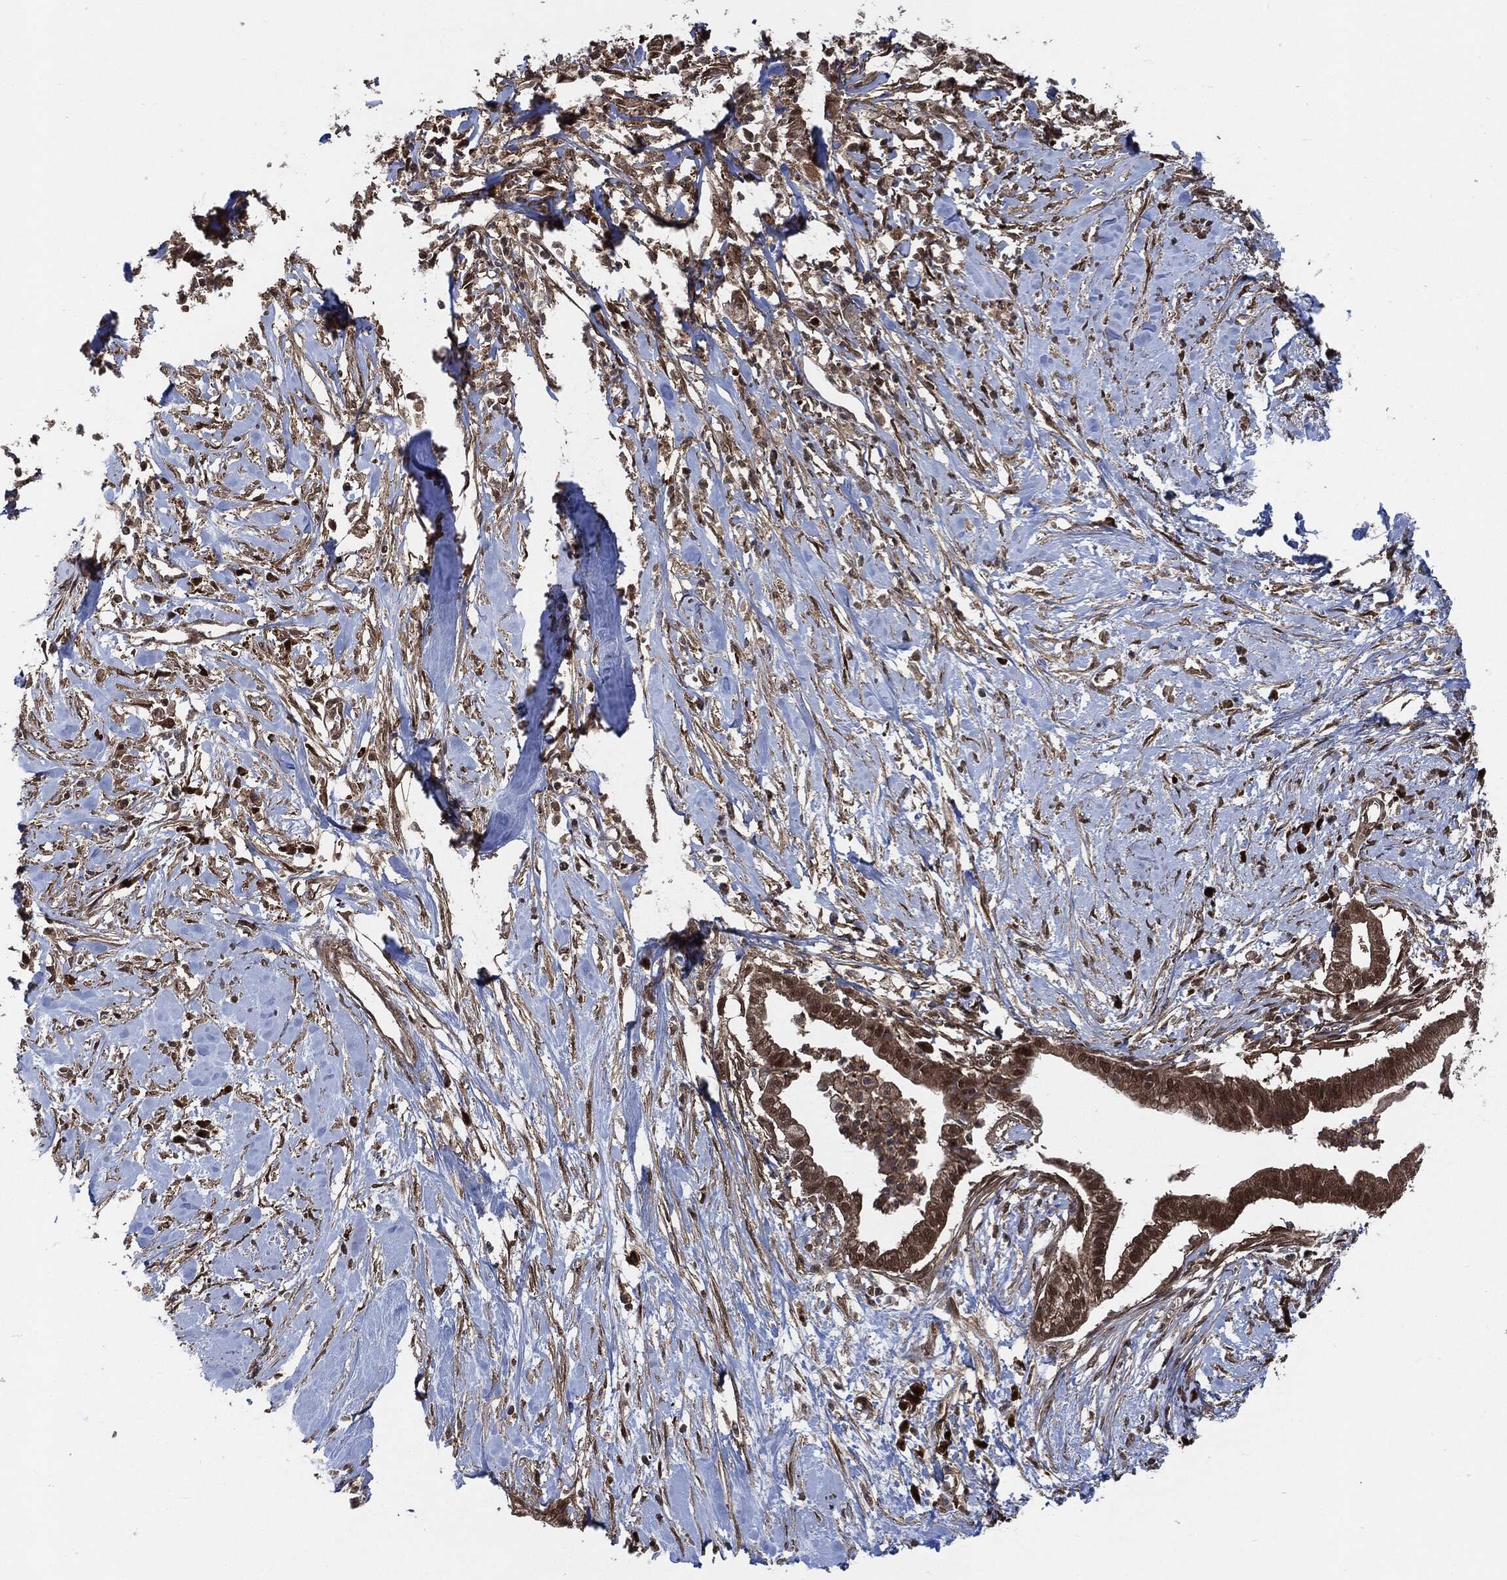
{"staining": {"intensity": "moderate", "quantity": ">75%", "location": "cytoplasmic/membranous,nuclear"}, "tissue": "pancreatic cancer", "cell_type": "Tumor cells", "image_type": "cancer", "snomed": [{"axis": "morphology", "description": "Normal tissue, NOS"}, {"axis": "morphology", "description": "Adenocarcinoma, NOS"}, {"axis": "topography", "description": "Pancreas"}], "caption": "Immunohistochemical staining of human adenocarcinoma (pancreatic) shows medium levels of moderate cytoplasmic/membranous and nuclear expression in approximately >75% of tumor cells.", "gene": "CUTA", "patient": {"sex": "female", "age": 58}}